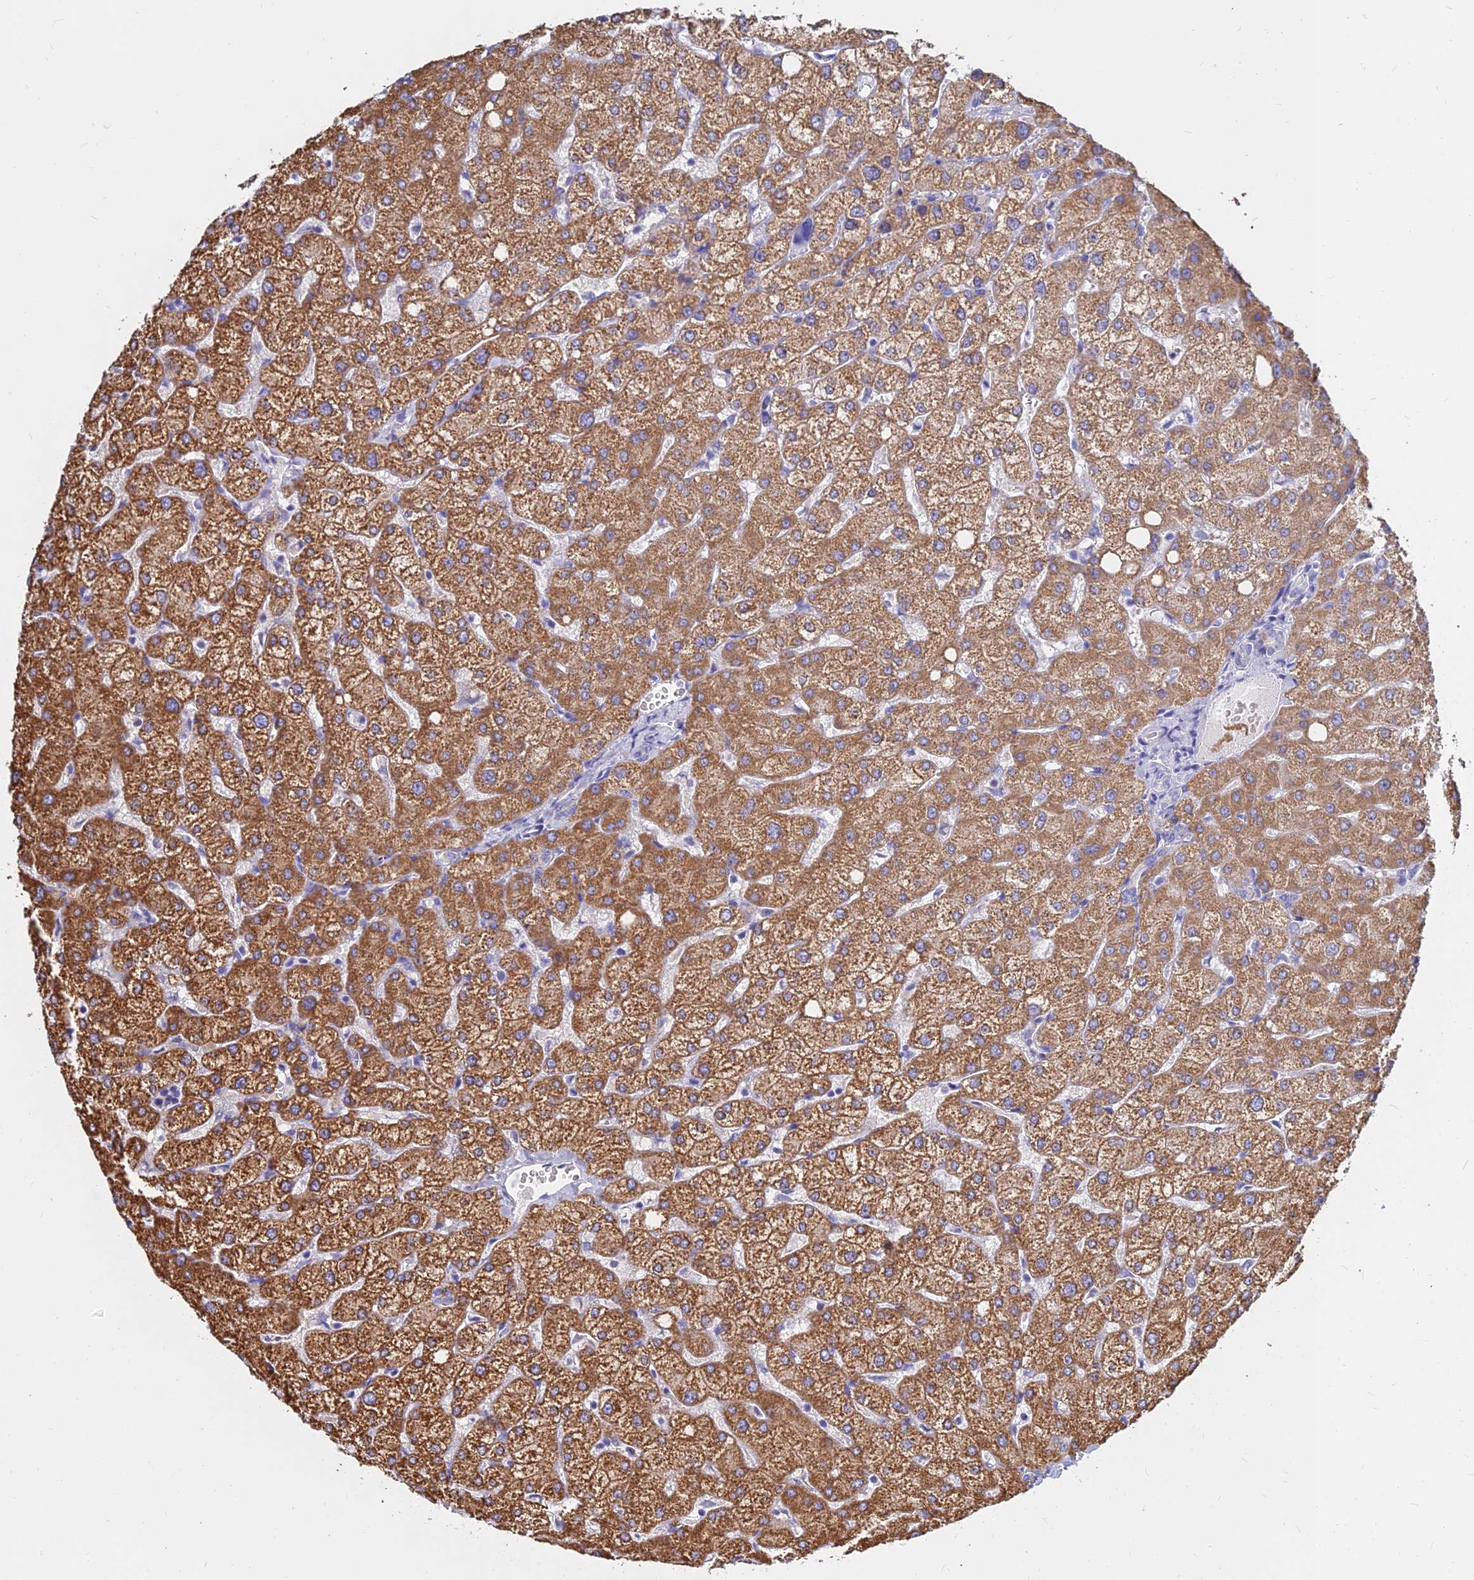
{"staining": {"intensity": "negative", "quantity": "none", "location": "none"}, "tissue": "liver", "cell_type": "Cholangiocytes", "image_type": "normal", "snomed": [{"axis": "morphology", "description": "Normal tissue, NOS"}, {"axis": "topography", "description": "Liver"}], "caption": "An image of human liver is negative for staining in cholangiocytes. Nuclei are stained in blue.", "gene": "MGST1", "patient": {"sex": "female", "age": 54}}